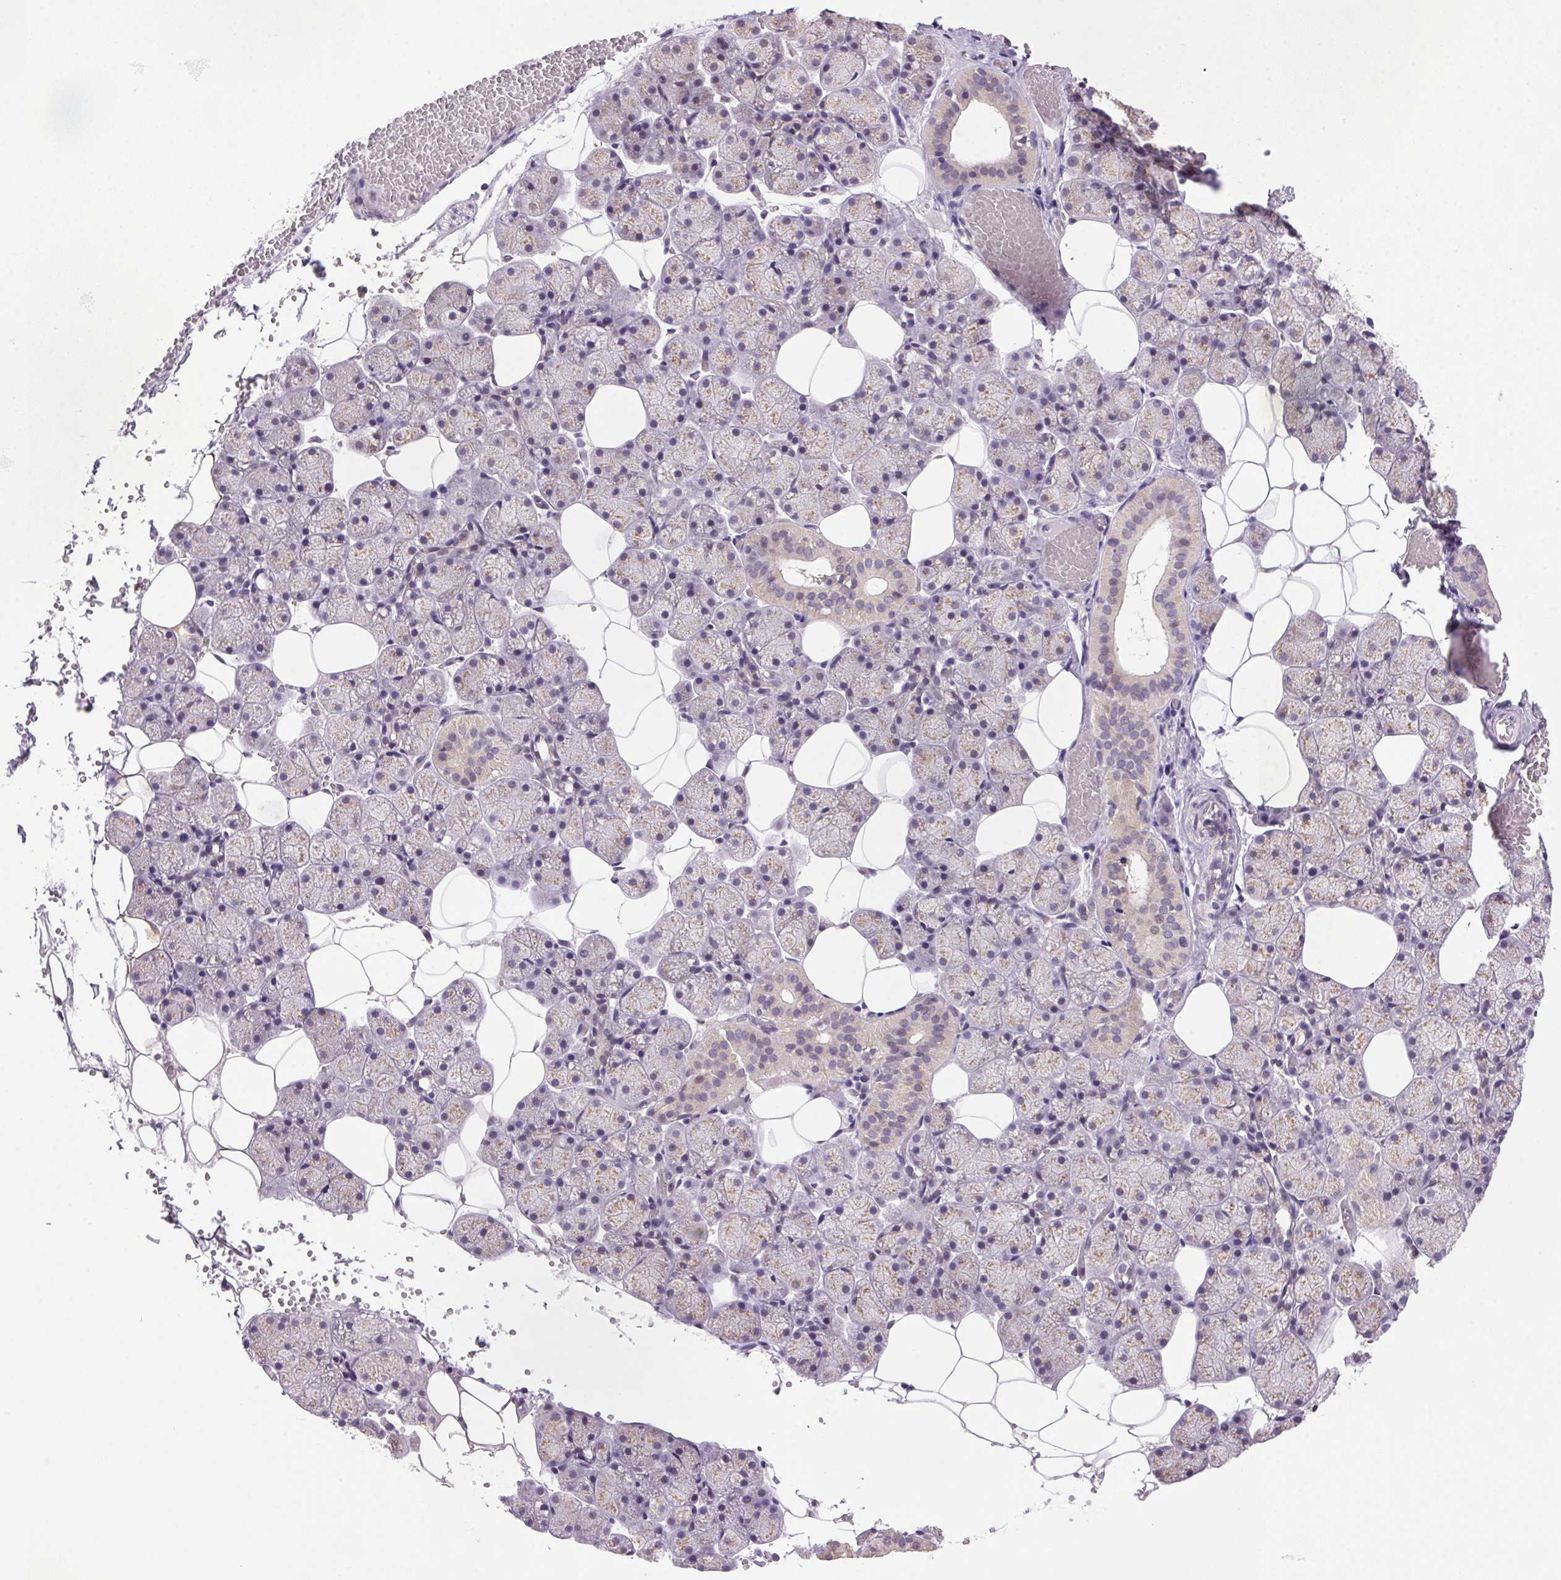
{"staining": {"intensity": "moderate", "quantity": "25%-75%", "location": "cytoplasmic/membranous"}, "tissue": "salivary gland", "cell_type": "Glandular cells", "image_type": "normal", "snomed": [{"axis": "morphology", "description": "Normal tissue, NOS"}, {"axis": "topography", "description": "Salivary gland"}], "caption": "A brown stain shows moderate cytoplasmic/membranous expression of a protein in glandular cells of normal human salivary gland.", "gene": "AKR1E2", "patient": {"sex": "male", "age": 38}}